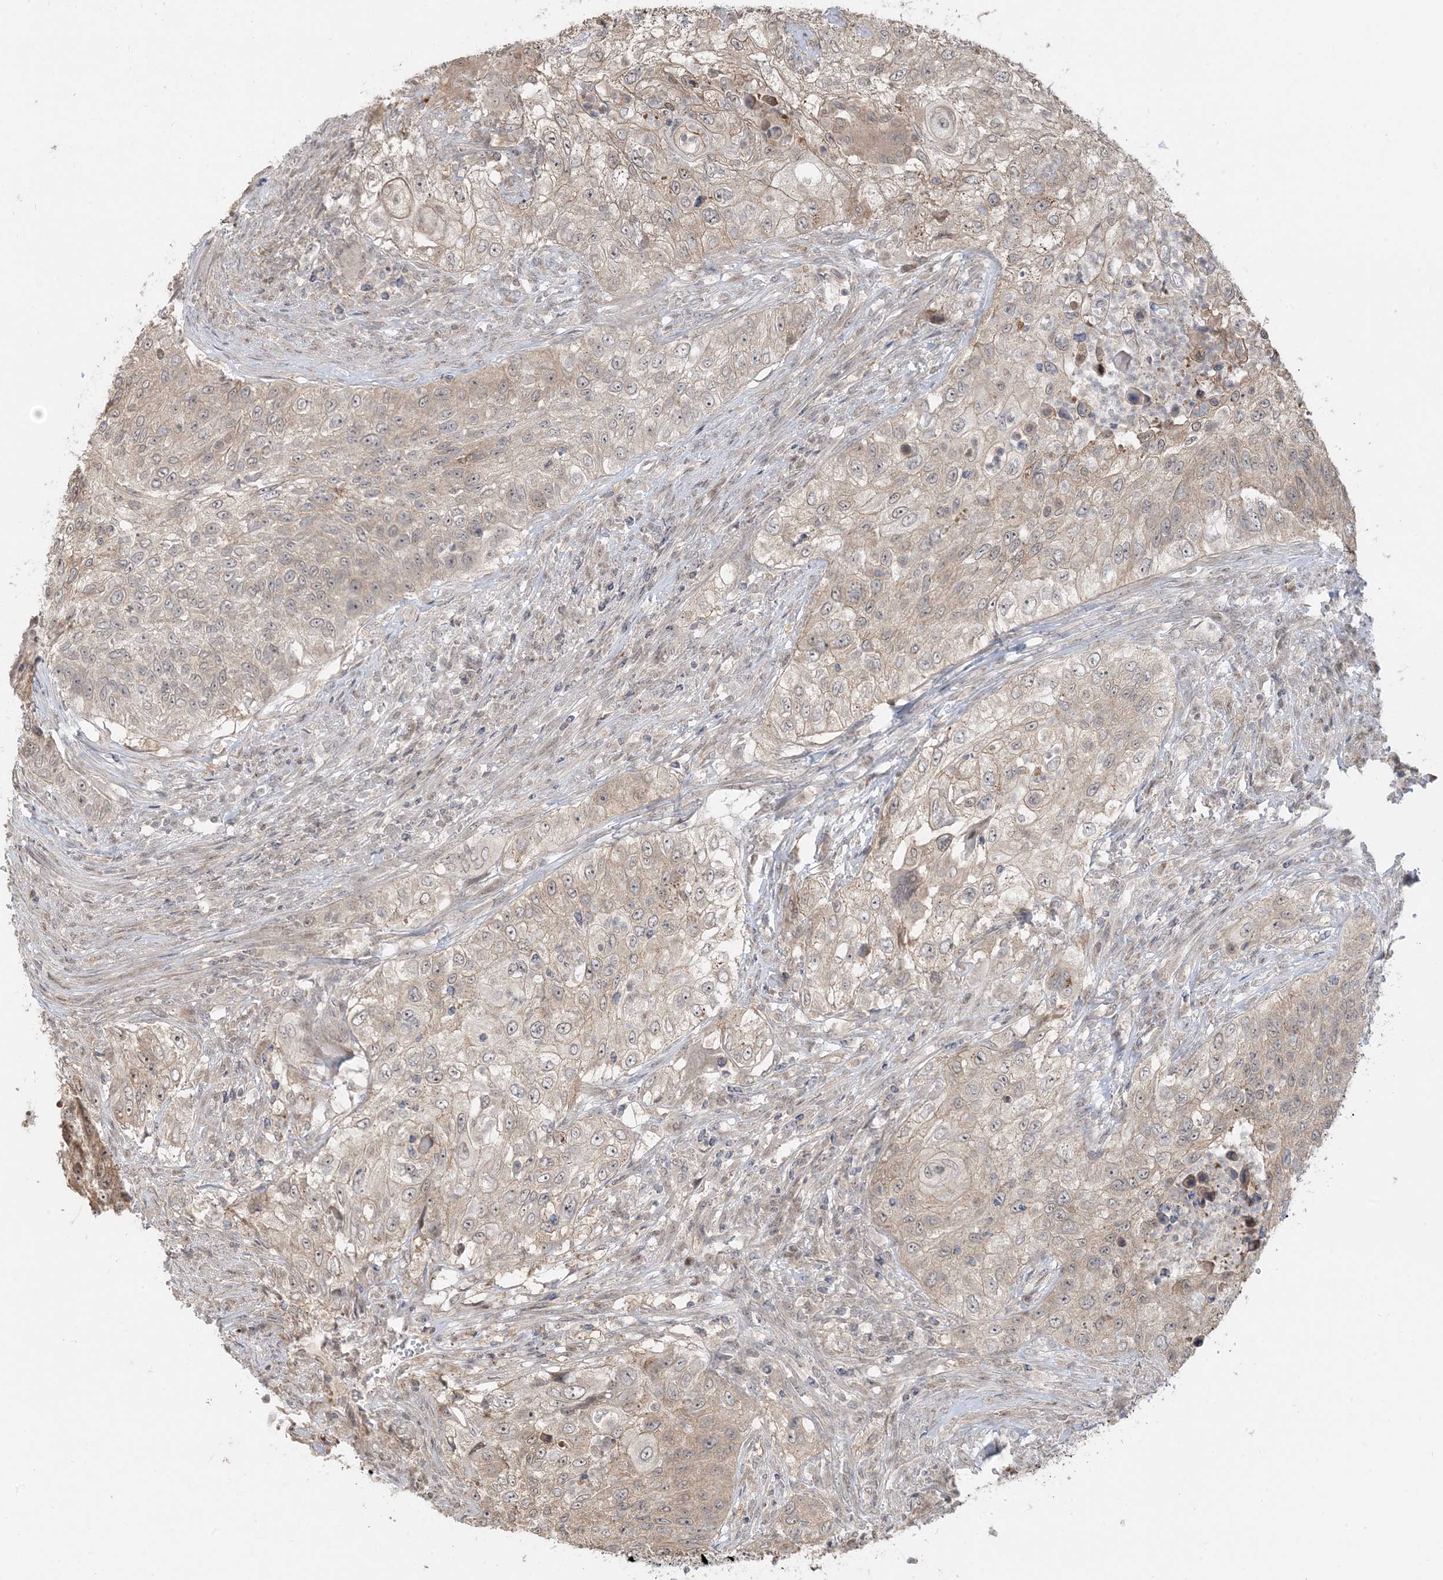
{"staining": {"intensity": "weak", "quantity": ">75%", "location": "cytoplasmic/membranous"}, "tissue": "urothelial cancer", "cell_type": "Tumor cells", "image_type": "cancer", "snomed": [{"axis": "morphology", "description": "Urothelial carcinoma, High grade"}, {"axis": "topography", "description": "Urinary bladder"}], "caption": "IHC of high-grade urothelial carcinoma exhibits low levels of weak cytoplasmic/membranous expression in about >75% of tumor cells. Using DAB (3,3'-diaminobenzidine) (brown) and hematoxylin (blue) stains, captured at high magnification using brightfield microscopy.", "gene": "PRRT3", "patient": {"sex": "female", "age": 60}}